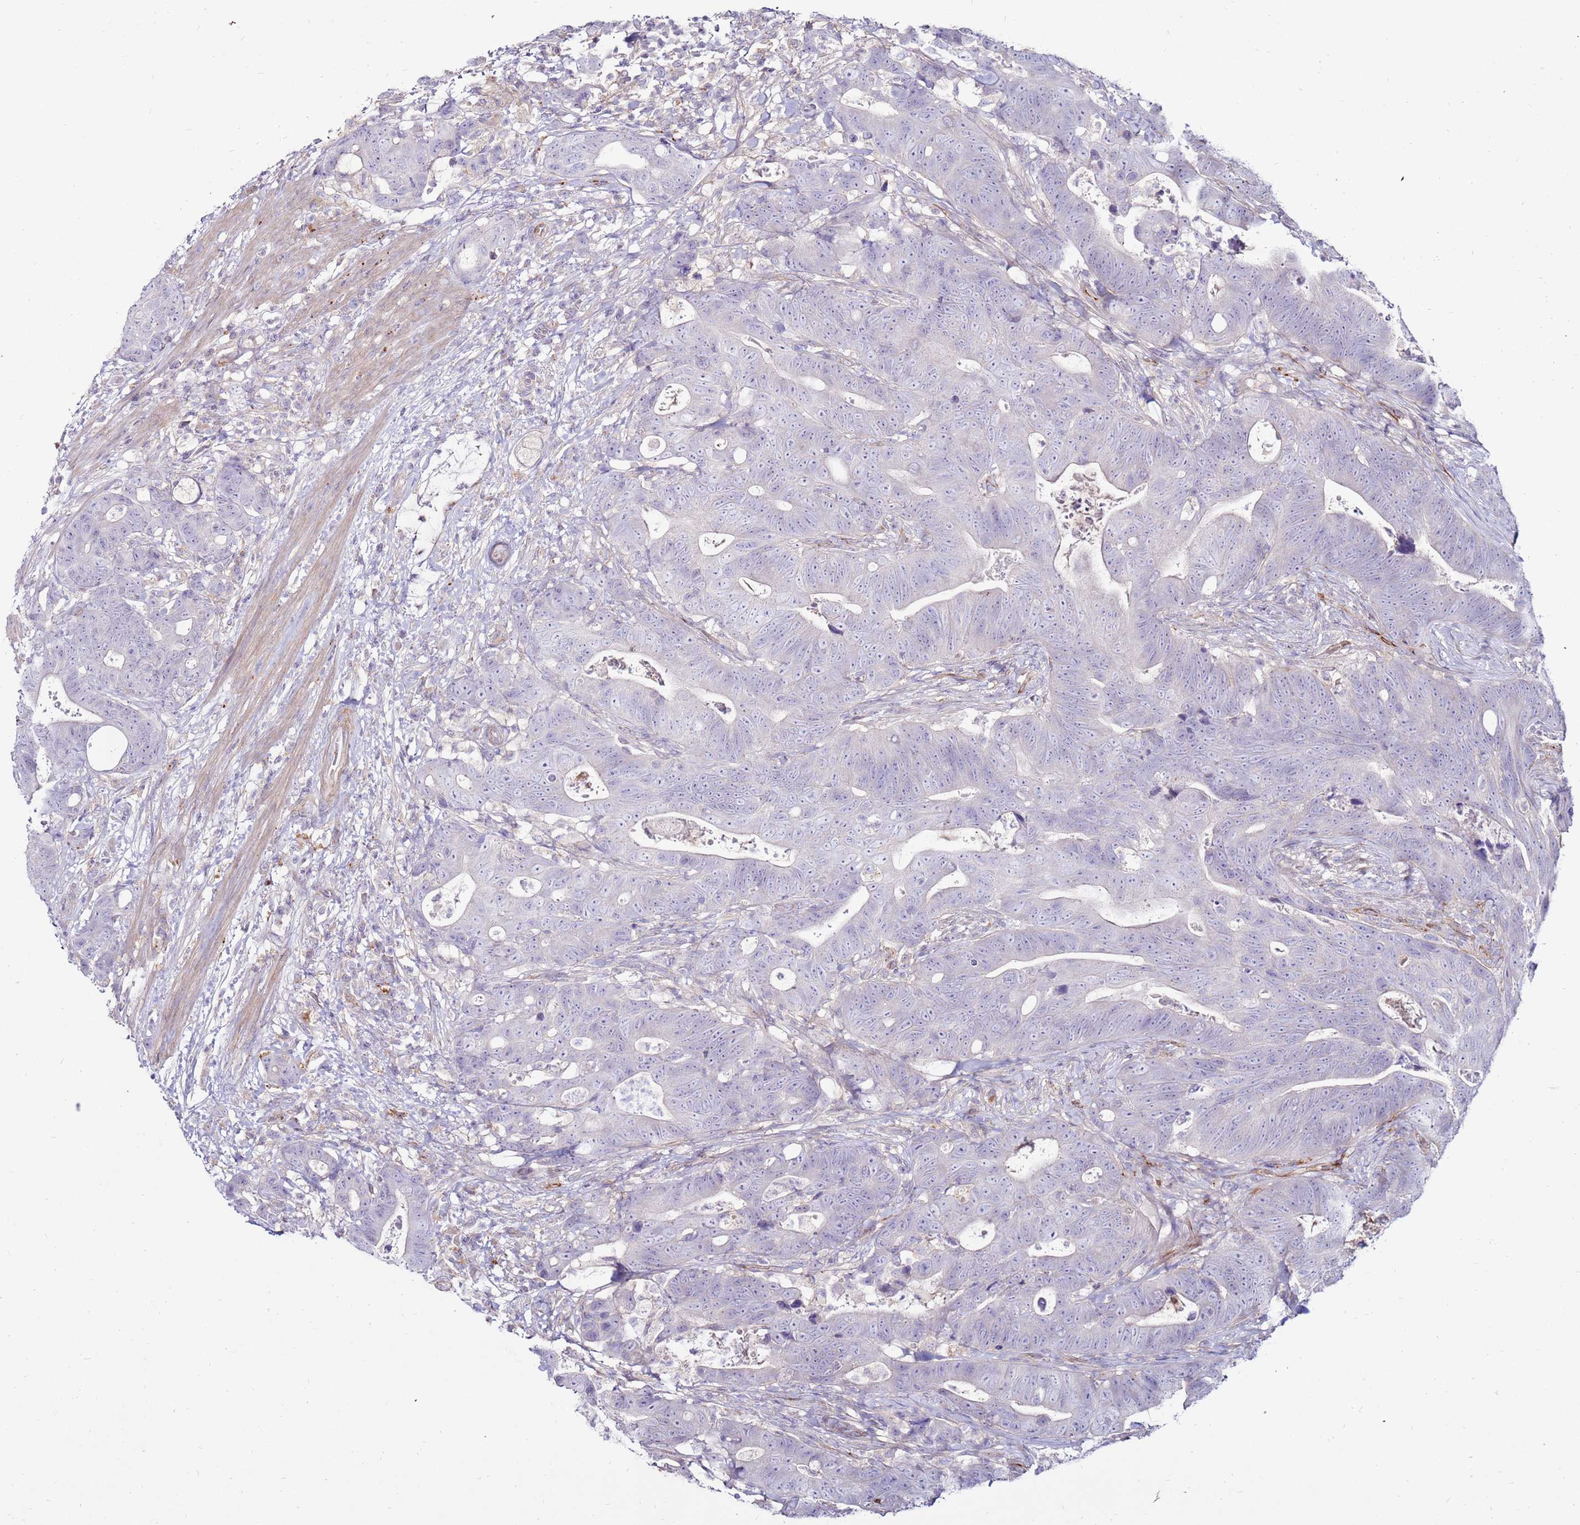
{"staining": {"intensity": "negative", "quantity": "none", "location": "none"}, "tissue": "colorectal cancer", "cell_type": "Tumor cells", "image_type": "cancer", "snomed": [{"axis": "morphology", "description": "Adenocarcinoma, NOS"}, {"axis": "topography", "description": "Colon"}], "caption": "The histopathology image displays no significant expression in tumor cells of colorectal cancer (adenocarcinoma). (DAB (3,3'-diaminobenzidine) IHC with hematoxylin counter stain).", "gene": "CLEC4M", "patient": {"sex": "female", "age": 82}}